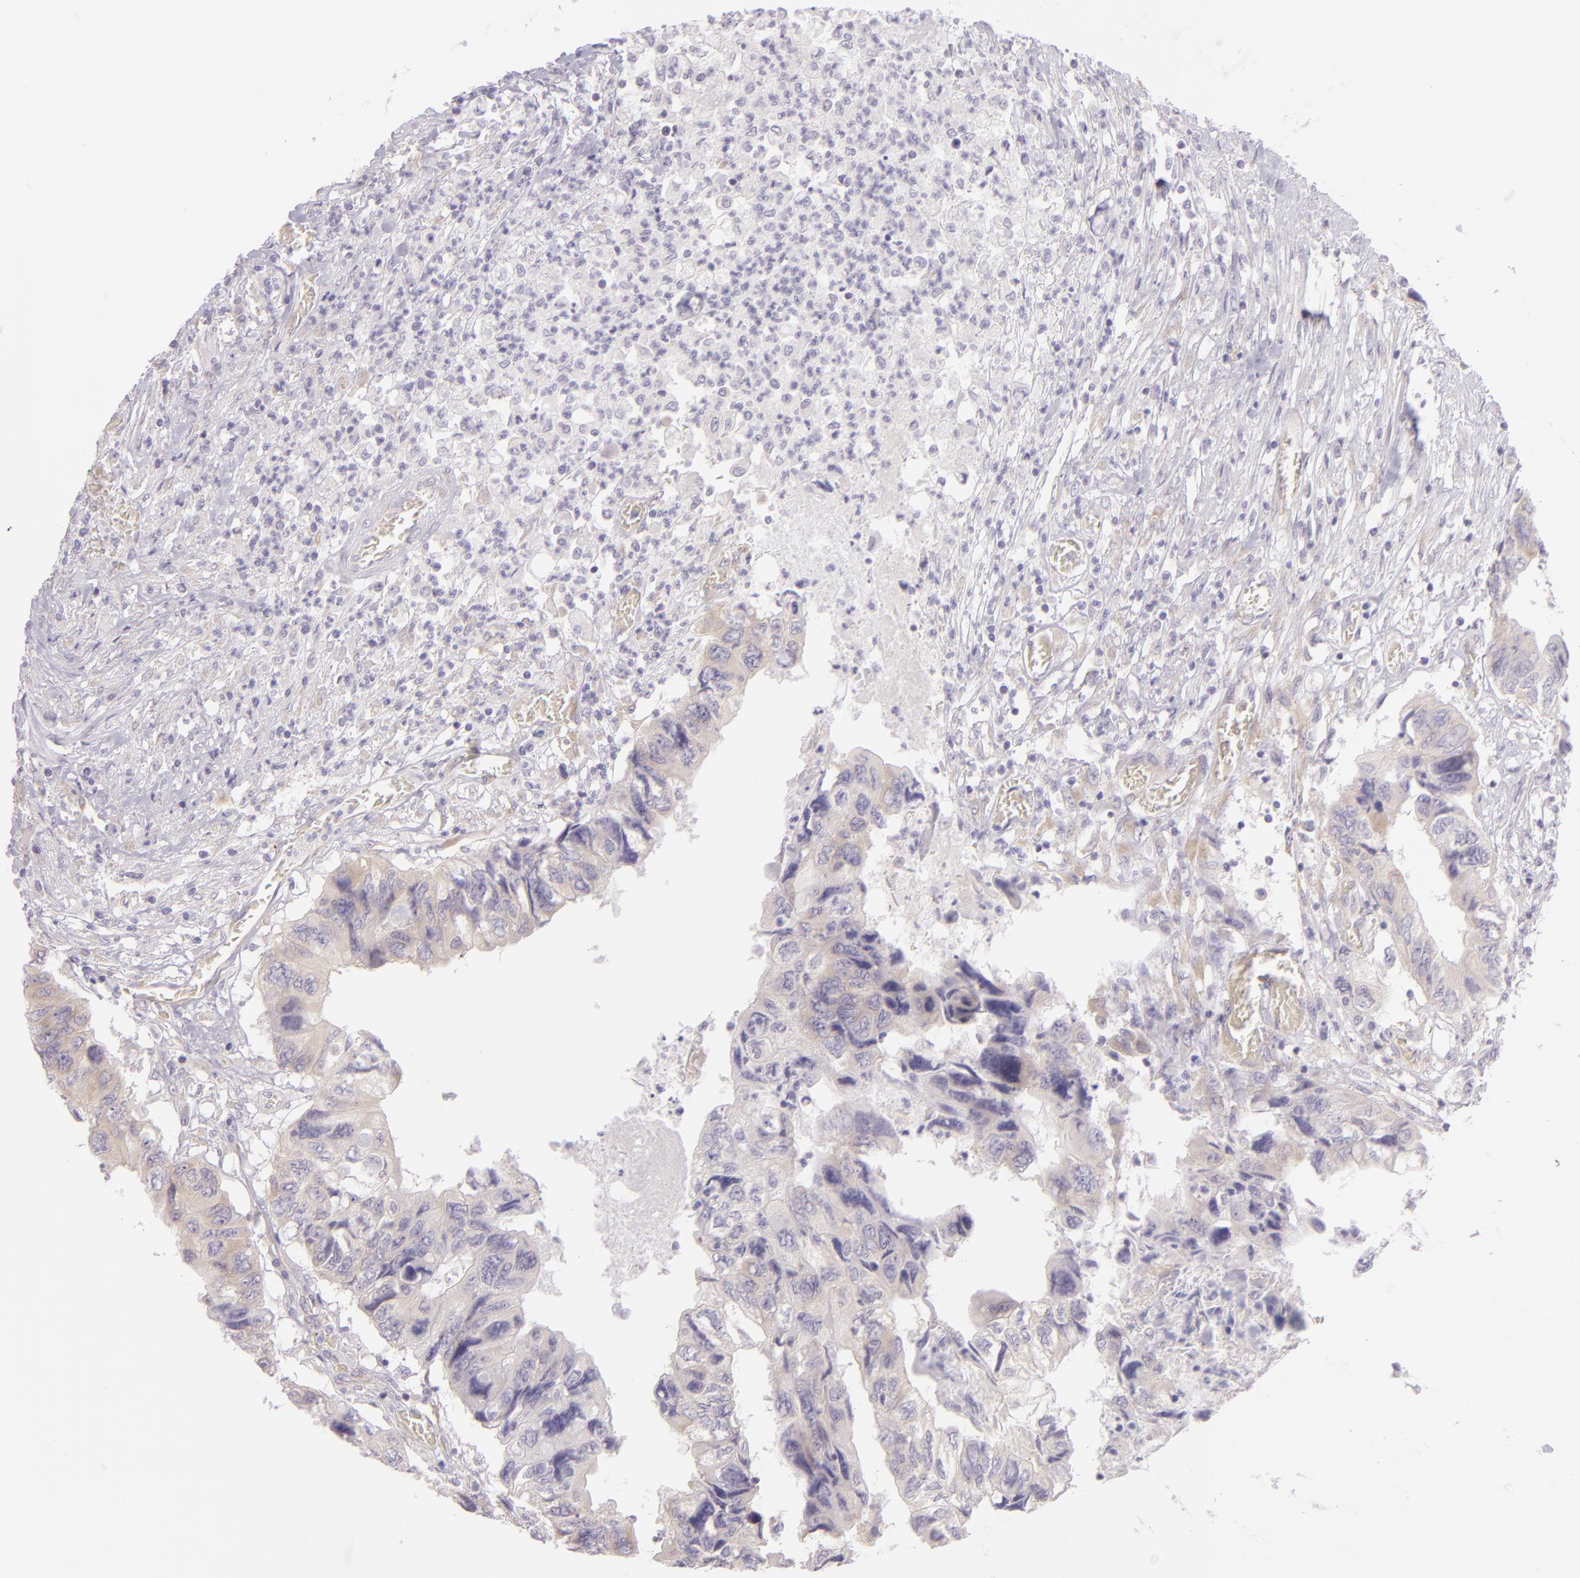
{"staining": {"intensity": "weak", "quantity": ">75%", "location": "cytoplasmic/membranous"}, "tissue": "colorectal cancer", "cell_type": "Tumor cells", "image_type": "cancer", "snomed": [{"axis": "morphology", "description": "Adenocarcinoma, NOS"}, {"axis": "topography", "description": "Rectum"}], "caption": "Immunohistochemistry (IHC) photomicrograph of human colorectal cancer (adenocarcinoma) stained for a protein (brown), which exhibits low levels of weak cytoplasmic/membranous positivity in about >75% of tumor cells.", "gene": "ZC3H7B", "patient": {"sex": "female", "age": 82}}